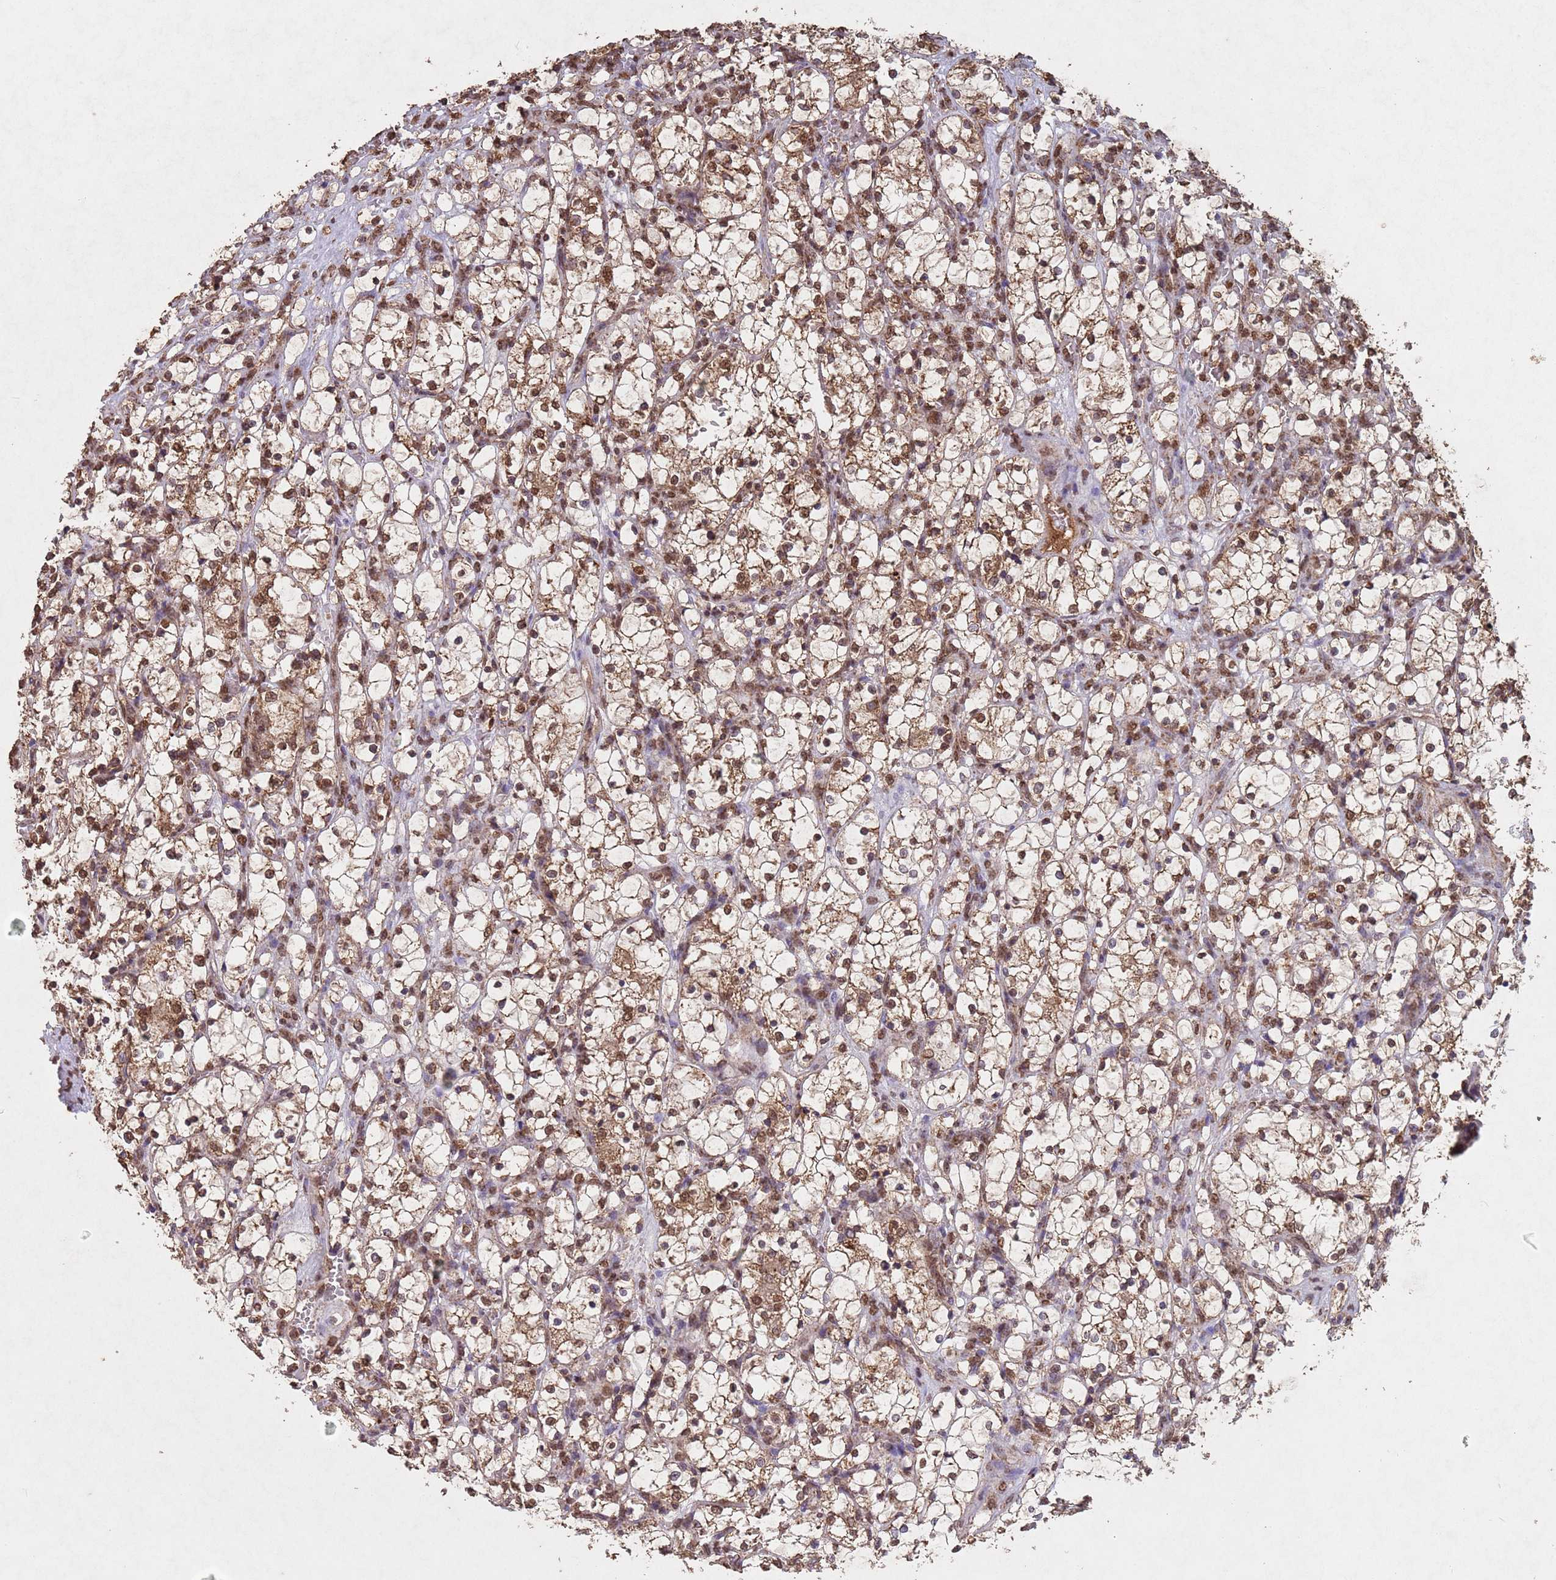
{"staining": {"intensity": "moderate", "quantity": ">75%", "location": "cytoplasmic/membranous,nuclear"}, "tissue": "renal cancer", "cell_type": "Tumor cells", "image_type": "cancer", "snomed": [{"axis": "morphology", "description": "Adenocarcinoma, NOS"}, {"axis": "topography", "description": "Kidney"}], "caption": "Immunohistochemical staining of renal cancer (adenocarcinoma) shows medium levels of moderate cytoplasmic/membranous and nuclear staining in approximately >75% of tumor cells.", "gene": "HDAC10", "patient": {"sex": "female", "age": 69}}